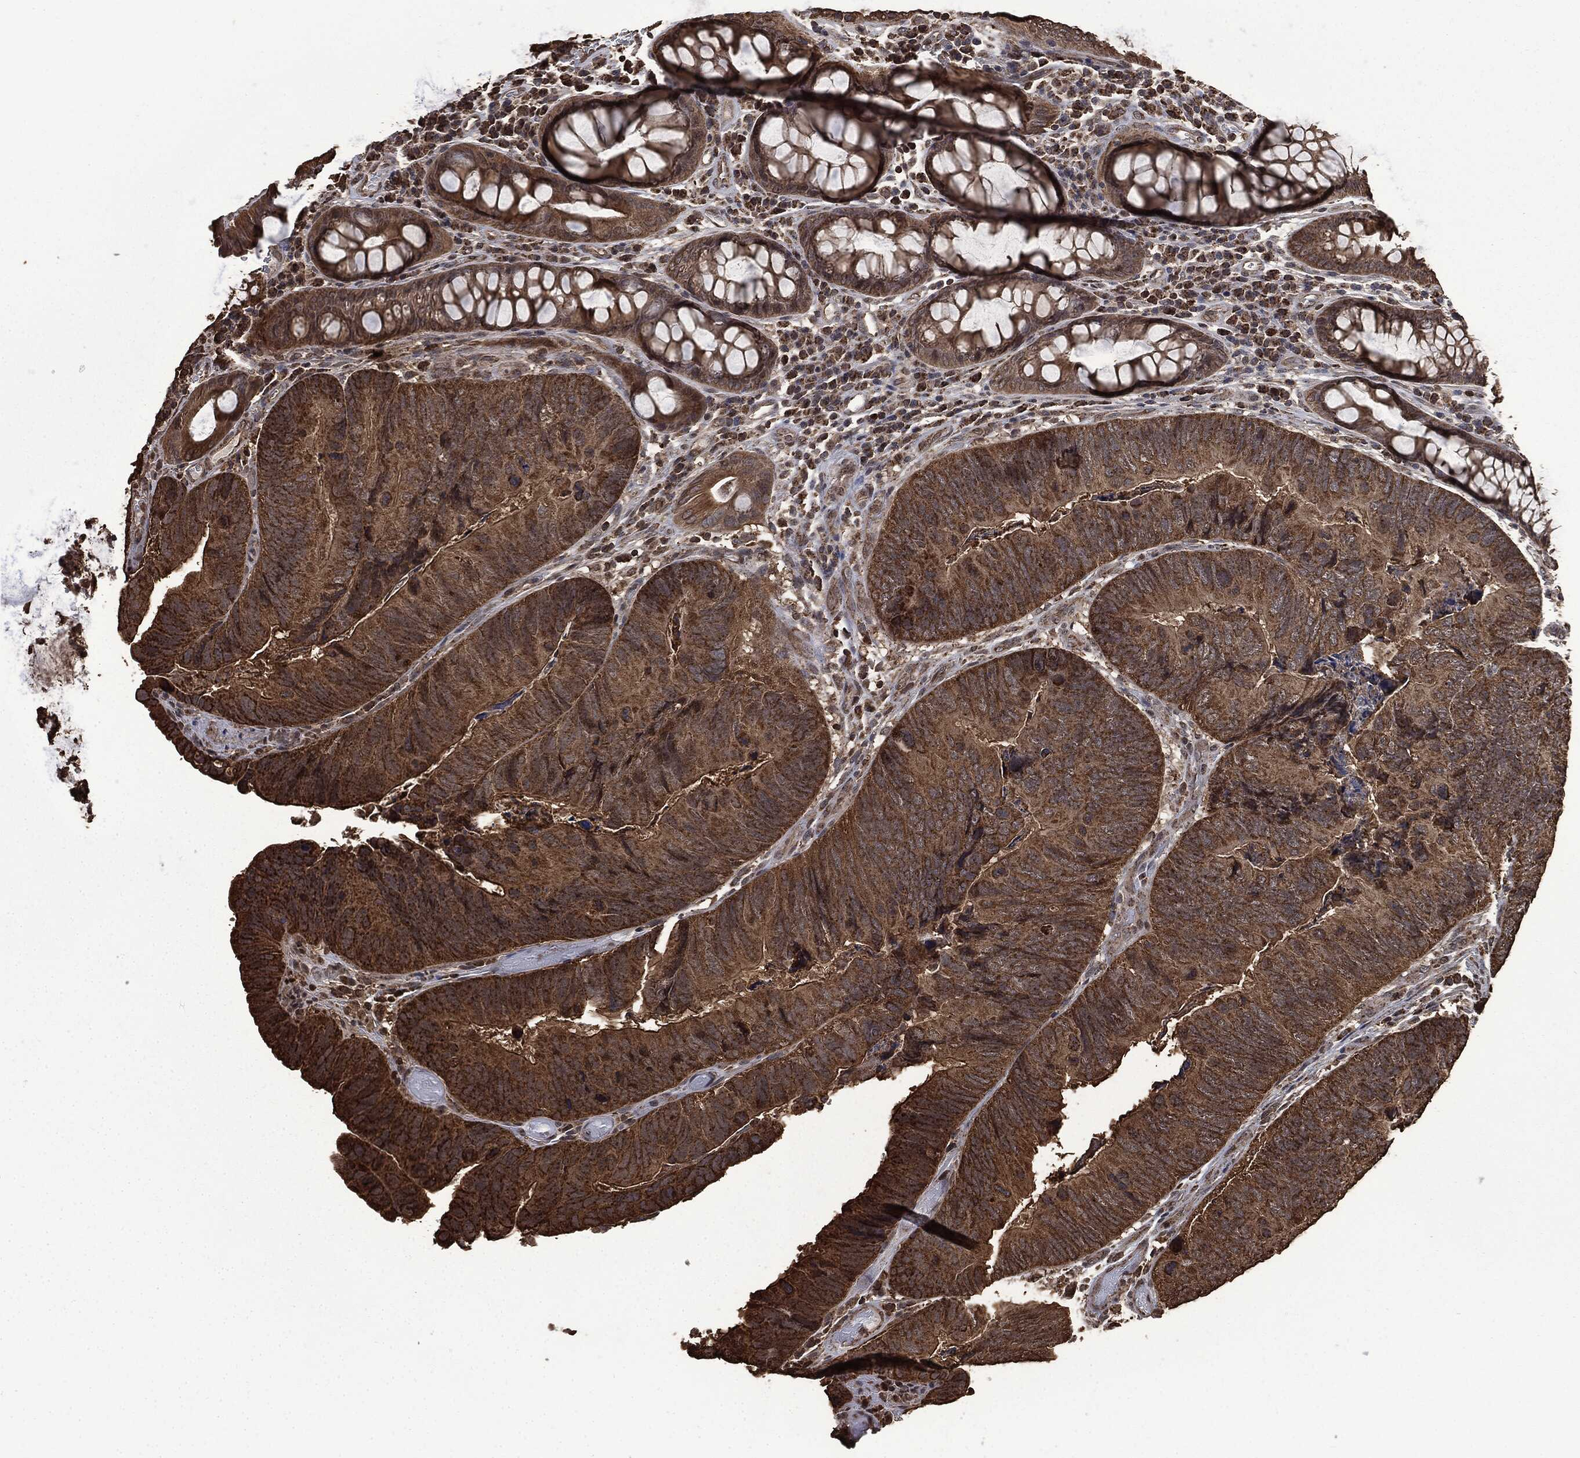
{"staining": {"intensity": "moderate", "quantity": ">75%", "location": "cytoplasmic/membranous"}, "tissue": "colorectal cancer", "cell_type": "Tumor cells", "image_type": "cancer", "snomed": [{"axis": "morphology", "description": "Adenocarcinoma, NOS"}, {"axis": "topography", "description": "Colon"}], "caption": "Protein positivity by immunohistochemistry (IHC) shows moderate cytoplasmic/membranous positivity in approximately >75% of tumor cells in colorectal cancer (adenocarcinoma).", "gene": "LIG3", "patient": {"sex": "female", "age": 67}}